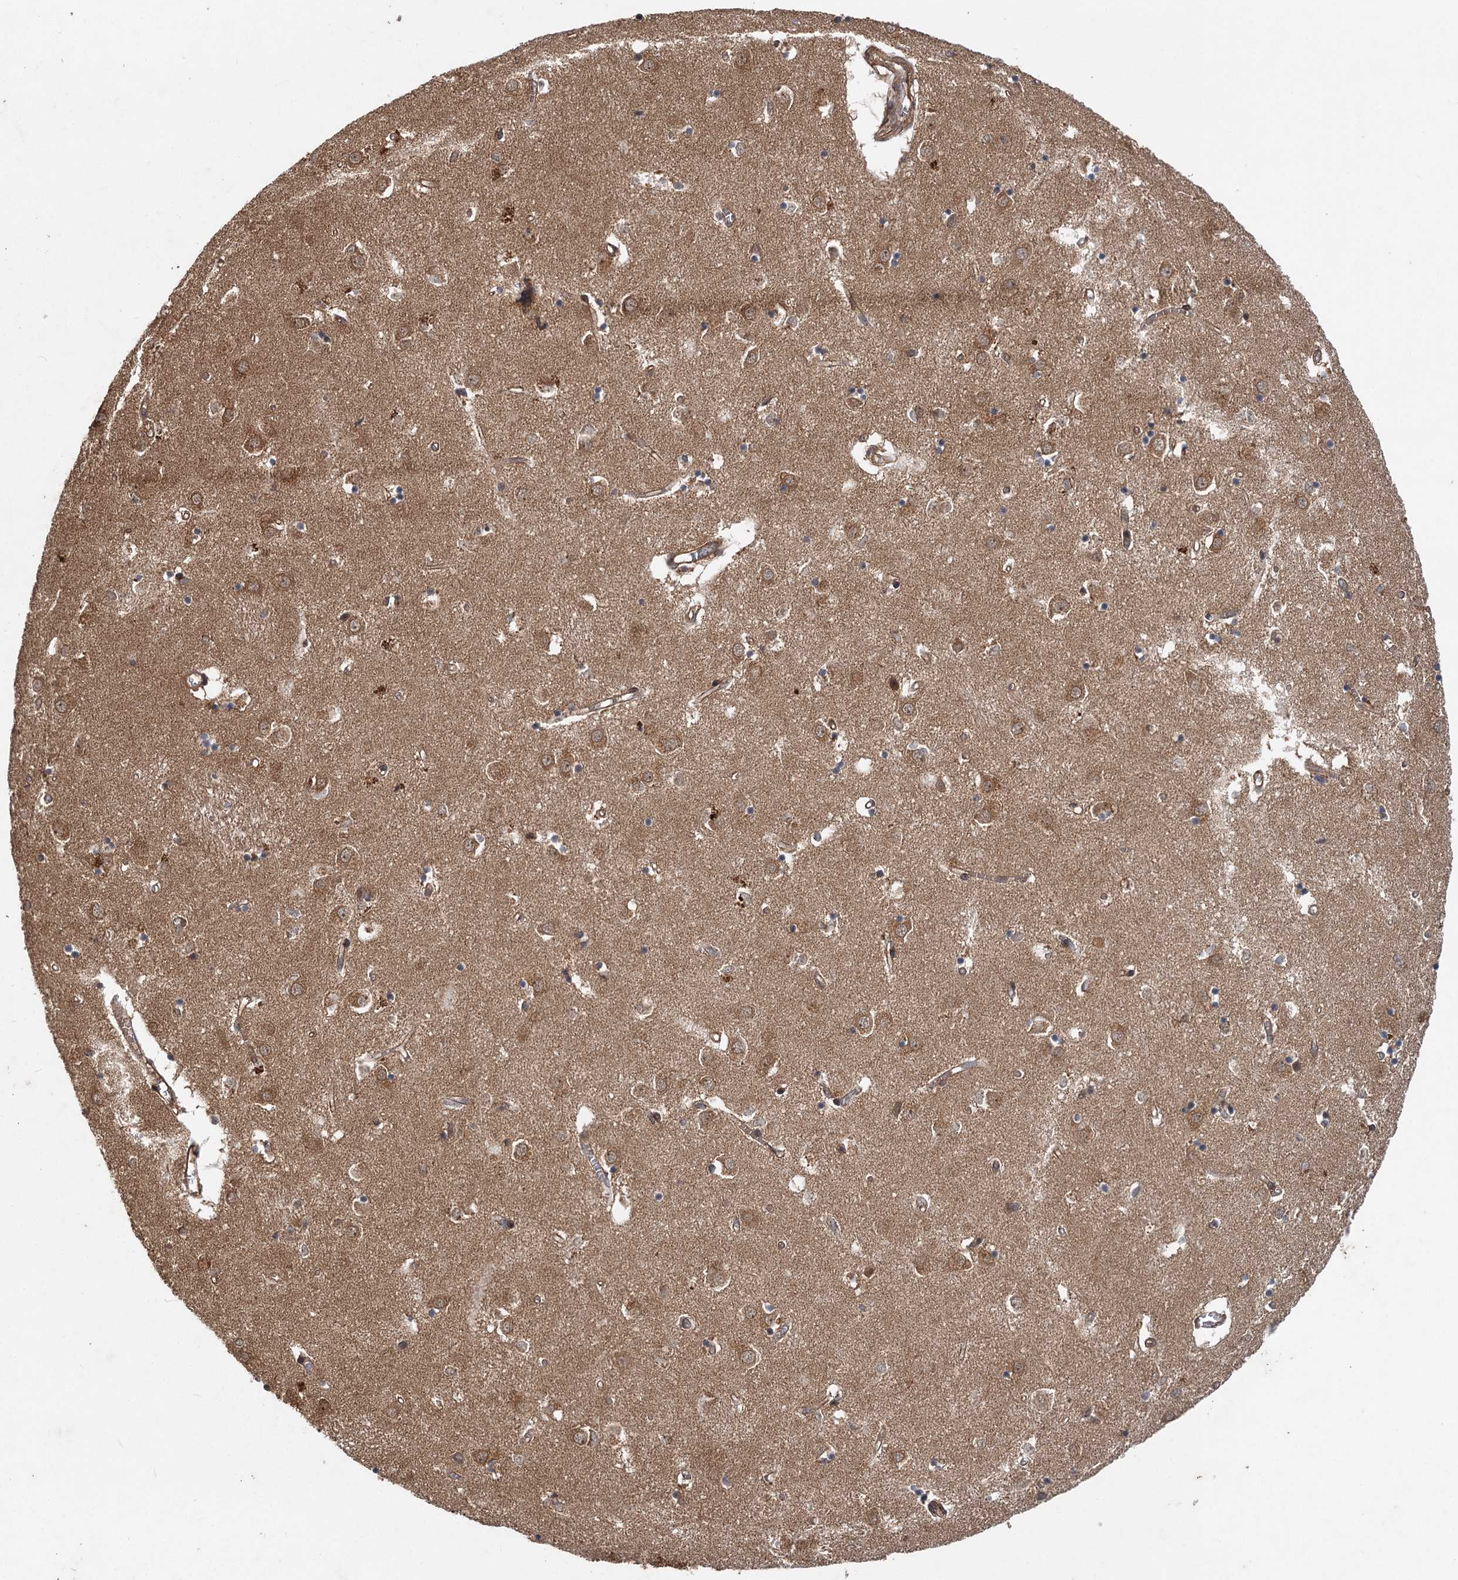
{"staining": {"intensity": "moderate", "quantity": "25%-75%", "location": "cytoplasmic/membranous"}, "tissue": "caudate", "cell_type": "Glial cells", "image_type": "normal", "snomed": [{"axis": "morphology", "description": "Normal tissue, NOS"}, {"axis": "topography", "description": "Lateral ventricle wall"}], "caption": "A high-resolution image shows immunohistochemistry staining of unremarkable caudate, which displays moderate cytoplasmic/membranous expression in approximately 25%-75% of glial cells.", "gene": "INSIG2", "patient": {"sex": "male", "age": 70}}